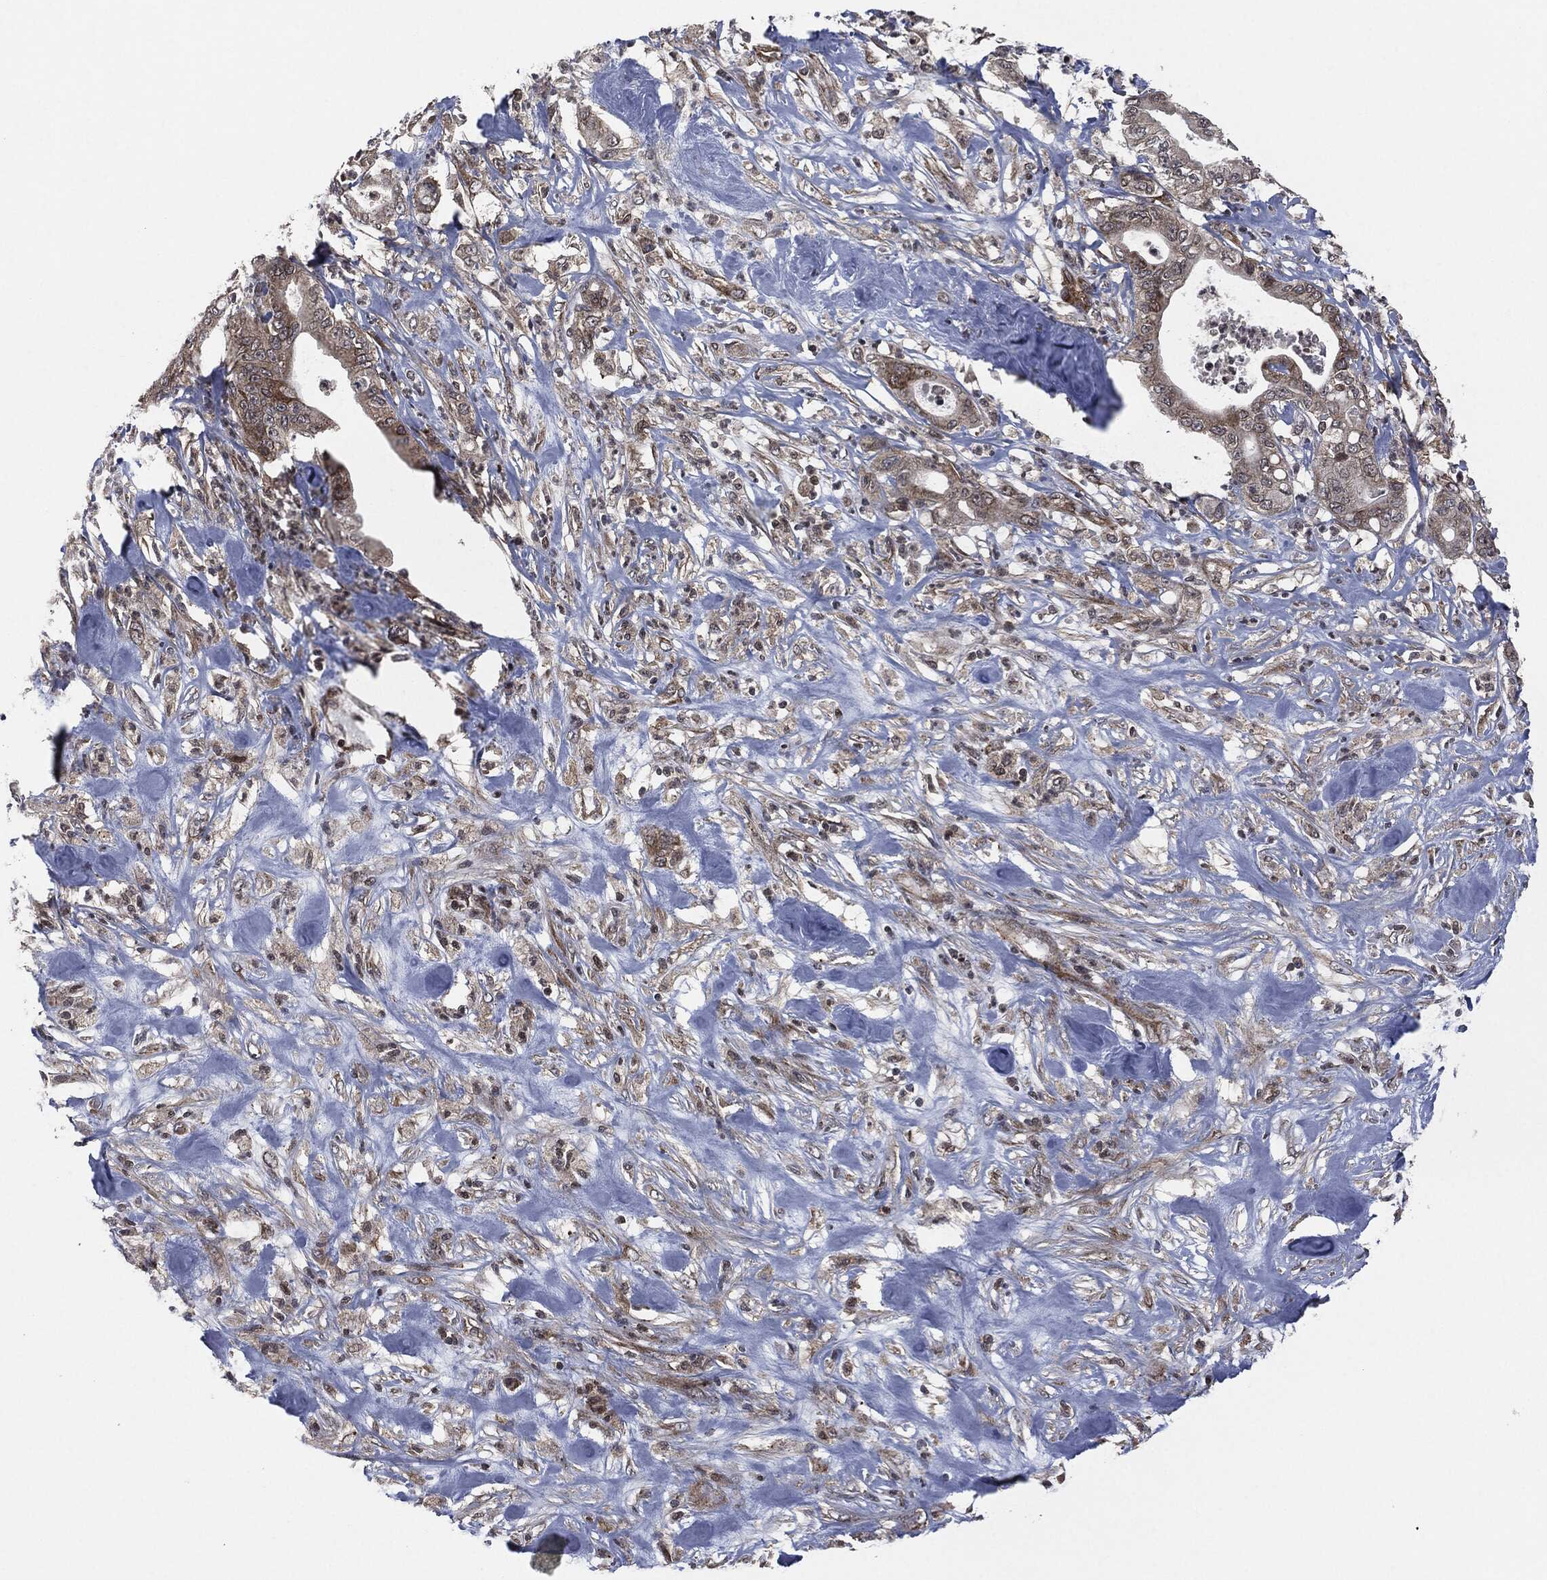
{"staining": {"intensity": "weak", "quantity": "25%-75%", "location": "cytoplasmic/membranous"}, "tissue": "pancreatic cancer", "cell_type": "Tumor cells", "image_type": "cancer", "snomed": [{"axis": "morphology", "description": "Adenocarcinoma, NOS"}, {"axis": "topography", "description": "Pancreas"}], "caption": "Approximately 25%-75% of tumor cells in pancreatic cancer (adenocarcinoma) exhibit weak cytoplasmic/membranous protein positivity as visualized by brown immunohistochemical staining.", "gene": "HRAS", "patient": {"sex": "male", "age": 71}}